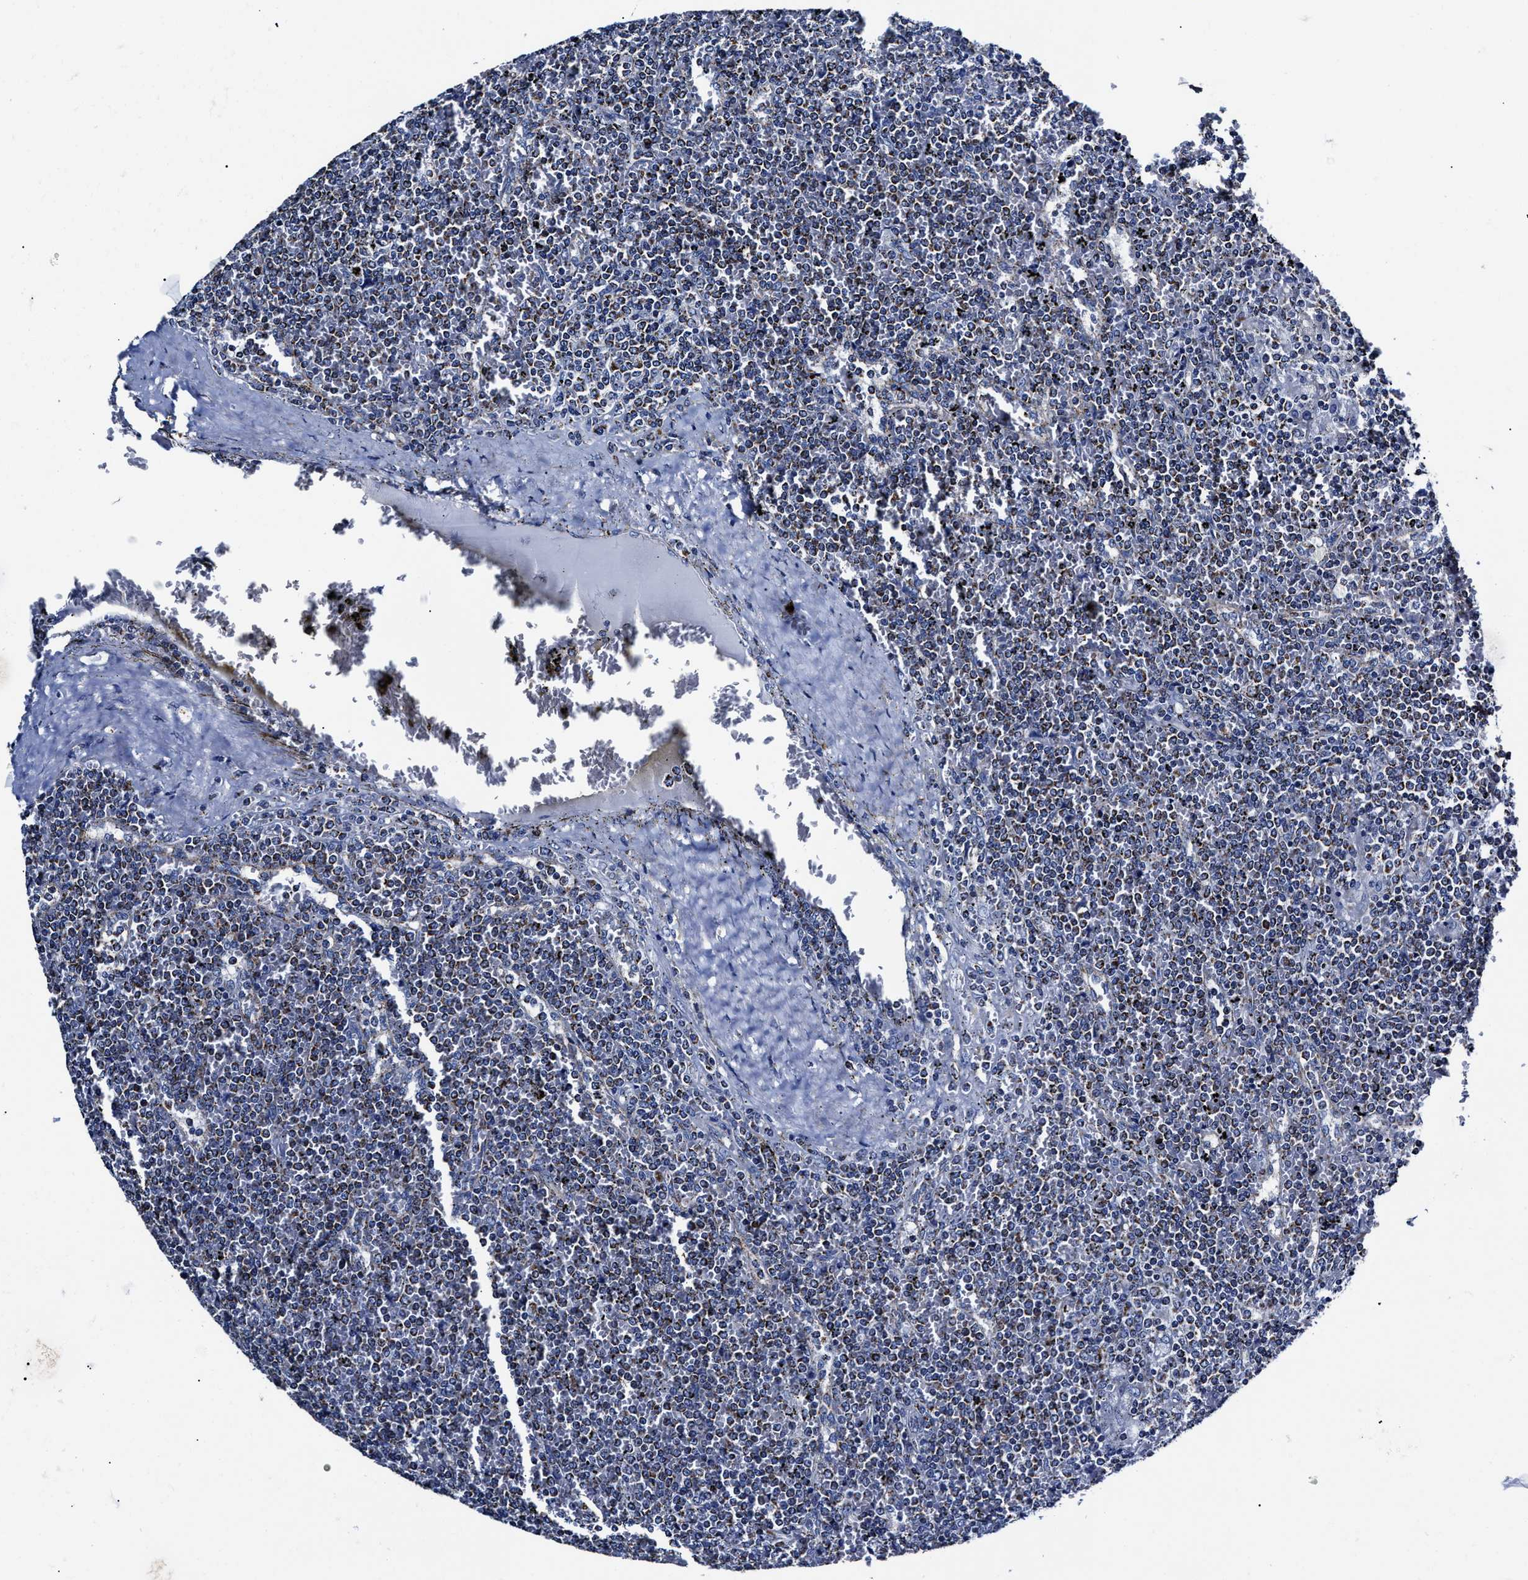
{"staining": {"intensity": "moderate", "quantity": "<25%", "location": "cytoplasmic/membranous"}, "tissue": "lymphoma", "cell_type": "Tumor cells", "image_type": "cancer", "snomed": [{"axis": "morphology", "description": "Malignant lymphoma, non-Hodgkin's type, Low grade"}, {"axis": "topography", "description": "Spleen"}], "caption": "Protein analysis of low-grade malignant lymphoma, non-Hodgkin's type tissue demonstrates moderate cytoplasmic/membranous staining in about <25% of tumor cells. The staining is performed using DAB brown chromogen to label protein expression. The nuclei are counter-stained blue using hematoxylin.", "gene": "HINT2", "patient": {"sex": "female", "age": 19}}